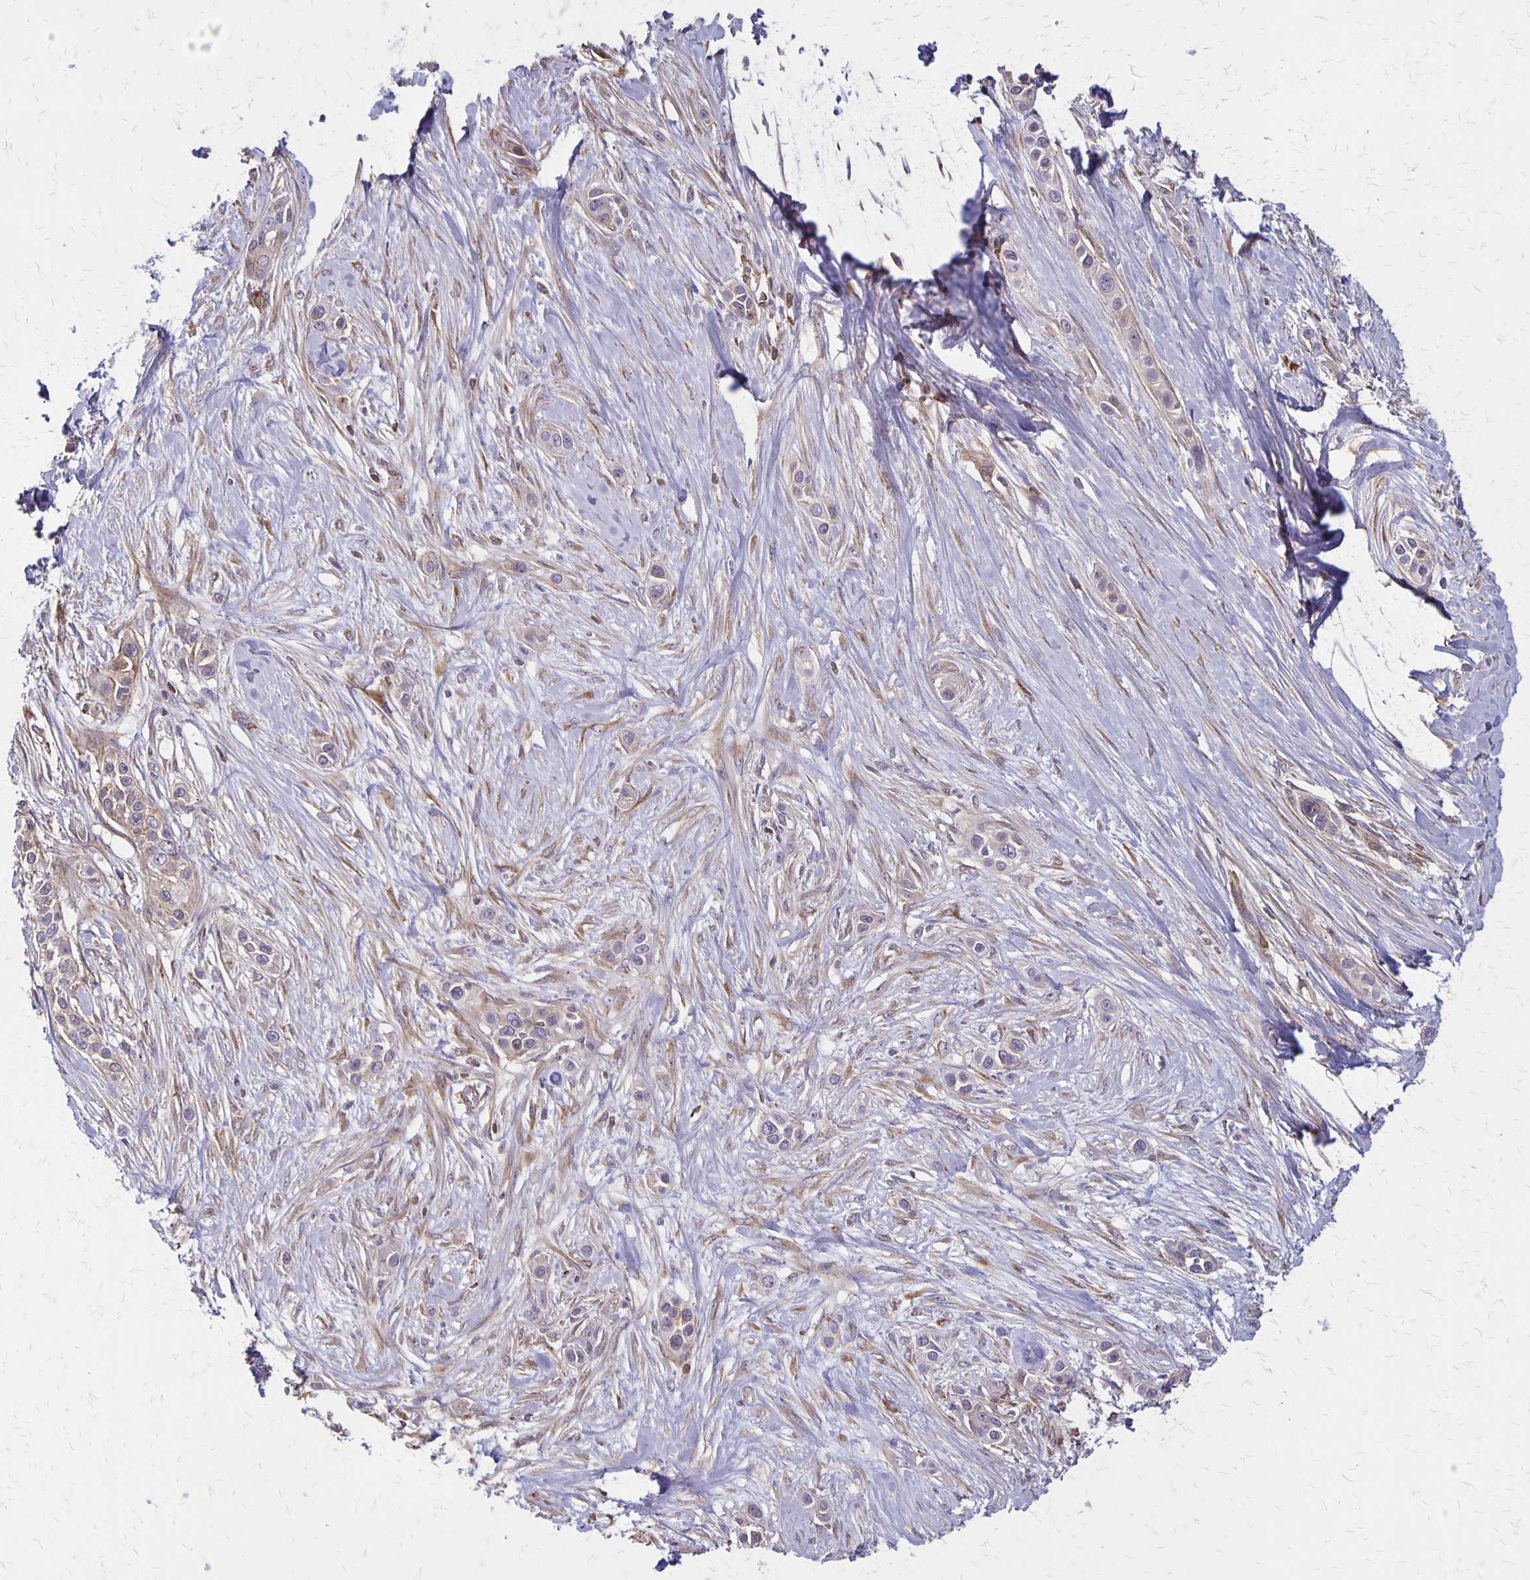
{"staining": {"intensity": "weak", "quantity": "<25%", "location": "cytoplasmic/membranous"}, "tissue": "skin cancer", "cell_type": "Tumor cells", "image_type": "cancer", "snomed": [{"axis": "morphology", "description": "Squamous cell carcinoma, NOS"}, {"axis": "topography", "description": "Skin"}], "caption": "Tumor cells show no significant protein expression in skin cancer.", "gene": "SEPTIN5", "patient": {"sex": "female", "age": 69}}